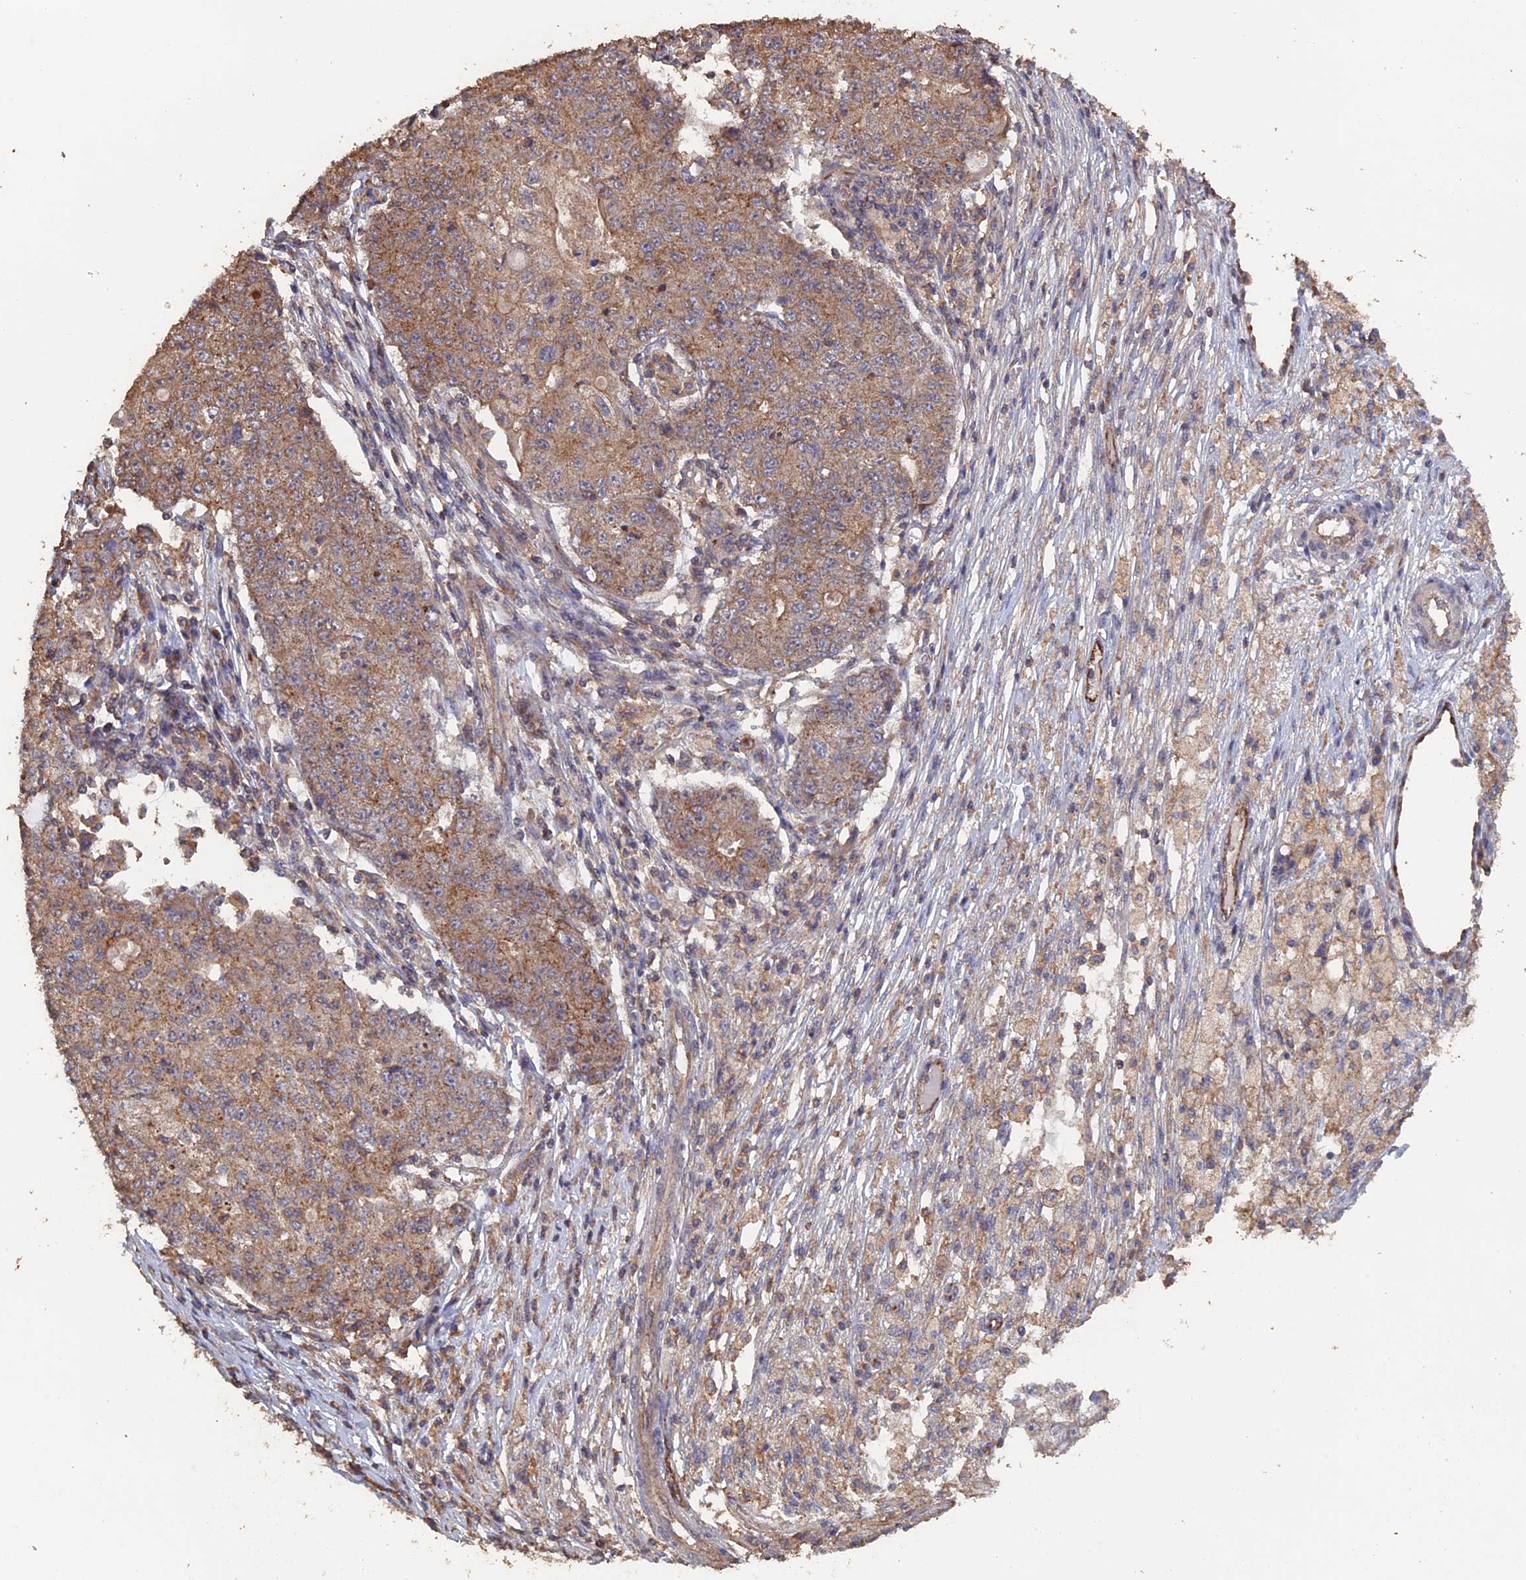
{"staining": {"intensity": "weak", "quantity": ">75%", "location": "cytoplasmic/membranous"}, "tissue": "ovarian cancer", "cell_type": "Tumor cells", "image_type": "cancer", "snomed": [{"axis": "morphology", "description": "Carcinoma, endometroid"}, {"axis": "topography", "description": "Ovary"}], "caption": "Immunohistochemical staining of human ovarian cancer reveals low levels of weak cytoplasmic/membranous protein expression in about >75% of tumor cells.", "gene": "PIGQ", "patient": {"sex": "female", "age": 42}}